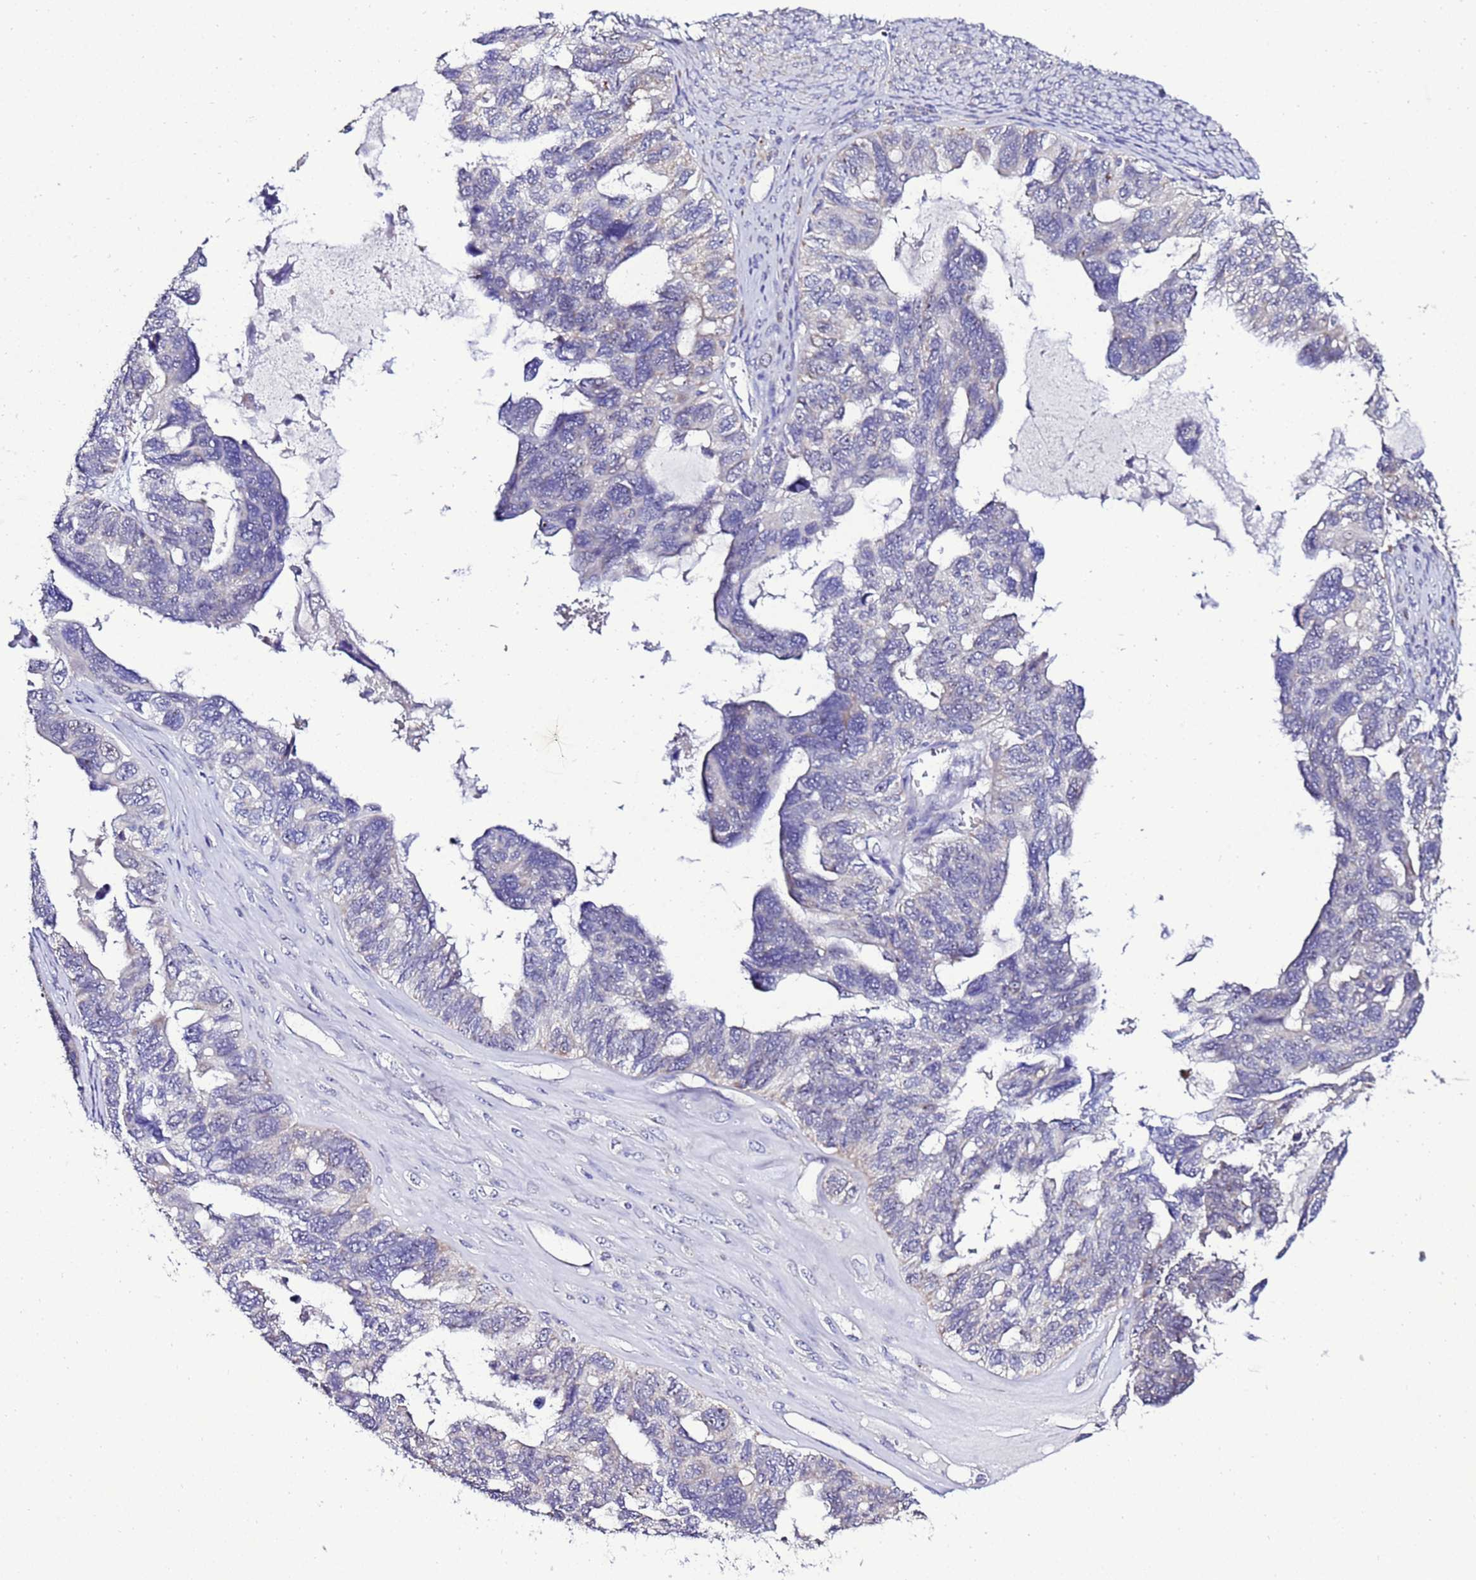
{"staining": {"intensity": "negative", "quantity": "none", "location": "none"}, "tissue": "ovarian cancer", "cell_type": "Tumor cells", "image_type": "cancer", "snomed": [{"axis": "morphology", "description": "Cystadenocarcinoma, serous, NOS"}, {"axis": "topography", "description": "Ovary"}], "caption": "Tumor cells show no significant expression in ovarian serous cystadenocarcinoma. (DAB (3,3'-diaminobenzidine) immunohistochemistry (IHC) visualized using brightfield microscopy, high magnification).", "gene": "DPH6", "patient": {"sex": "female", "age": 79}}